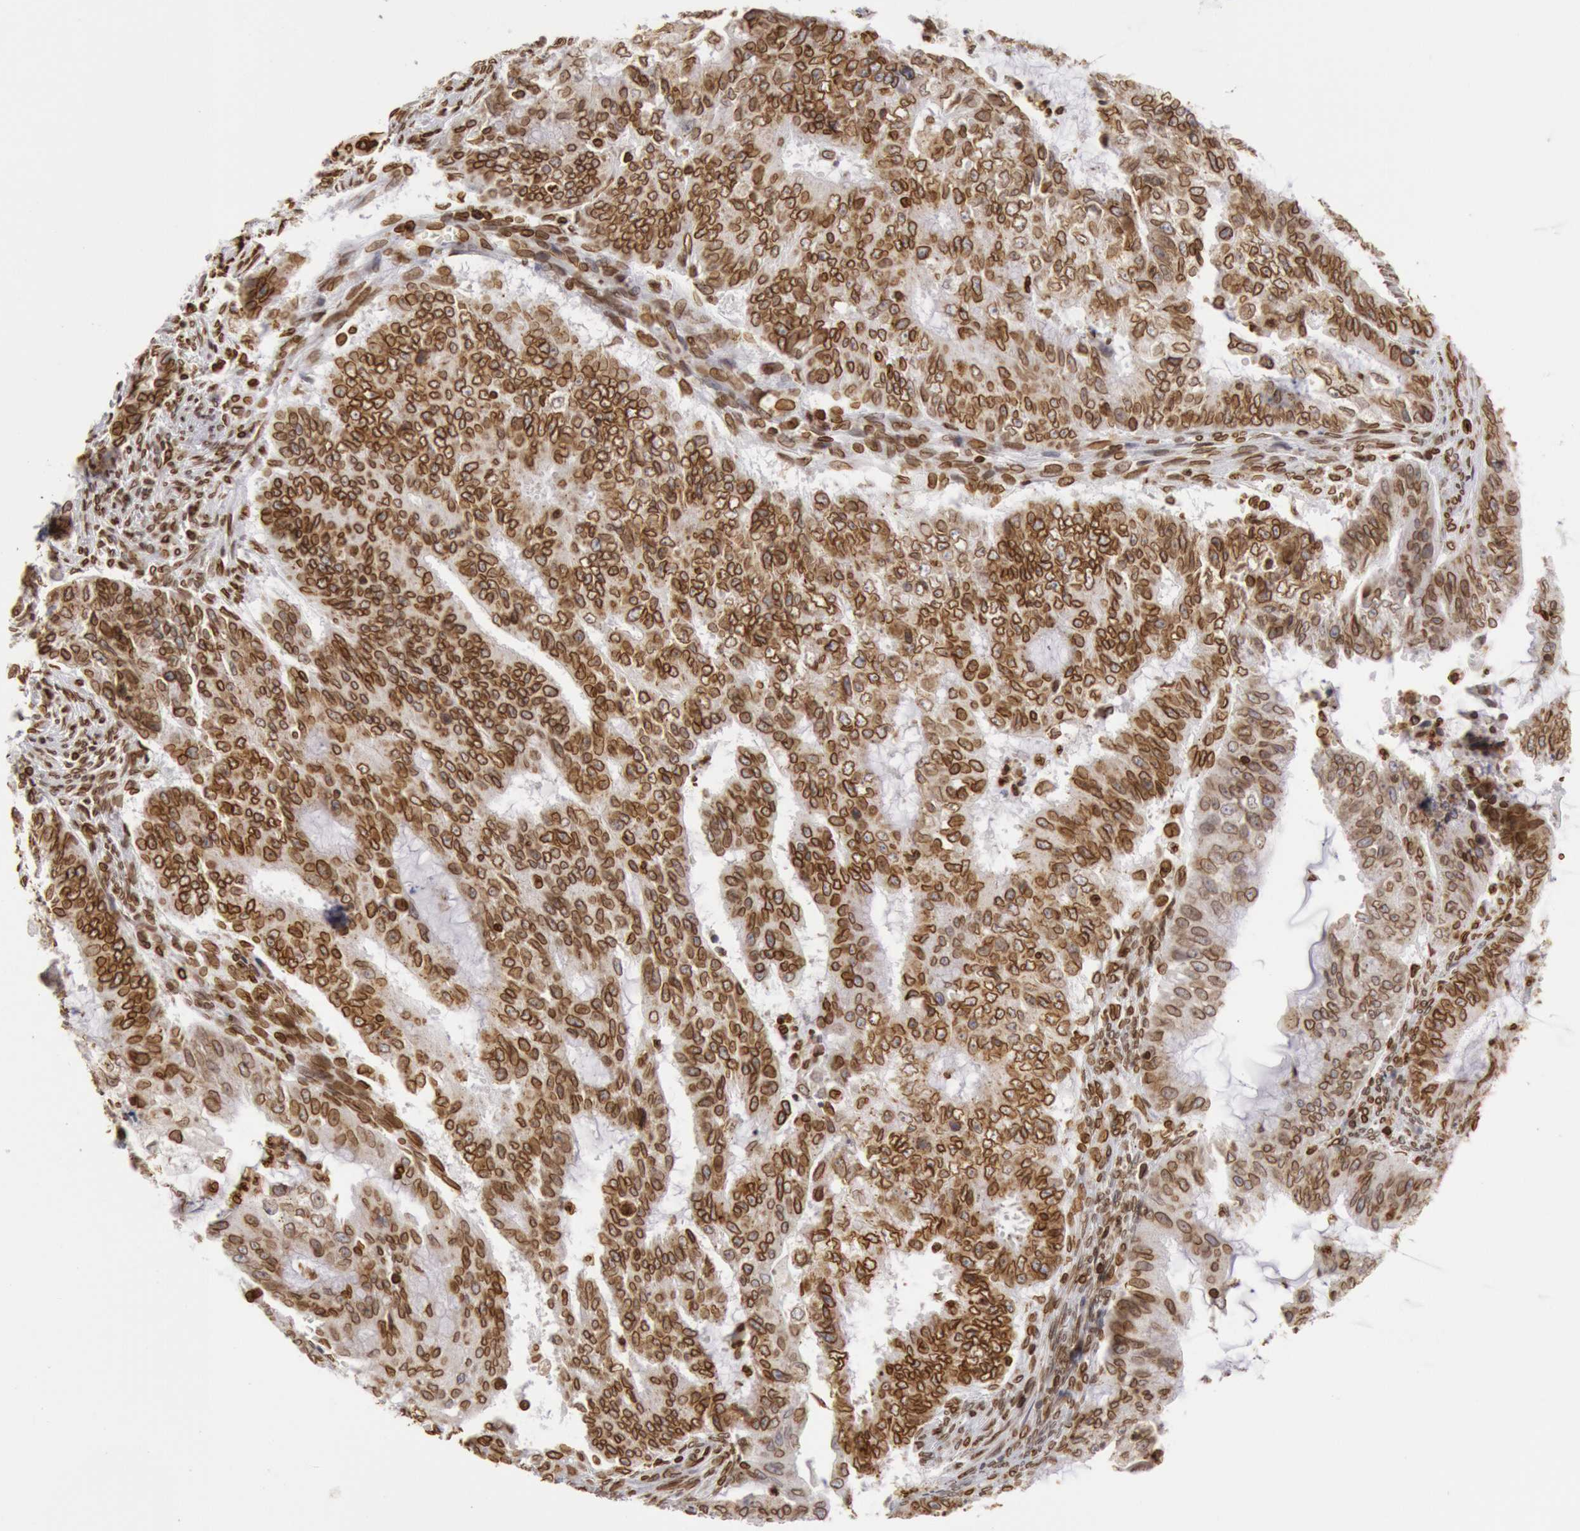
{"staining": {"intensity": "strong", "quantity": ">75%", "location": "cytoplasmic/membranous,nuclear"}, "tissue": "endometrial cancer", "cell_type": "Tumor cells", "image_type": "cancer", "snomed": [{"axis": "morphology", "description": "Adenocarcinoma, NOS"}, {"axis": "topography", "description": "Endometrium"}], "caption": "Endometrial cancer was stained to show a protein in brown. There is high levels of strong cytoplasmic/membranous and nuclear staining in about >75% of tumor cells. The staining was performed using DAB to visualize the protein expression in brown, while the nuclei were stained in blue with hematoxylin (Magnification: 20x).", "gene": "SUN2", "patient": {"sex": "female", "age": 75}}